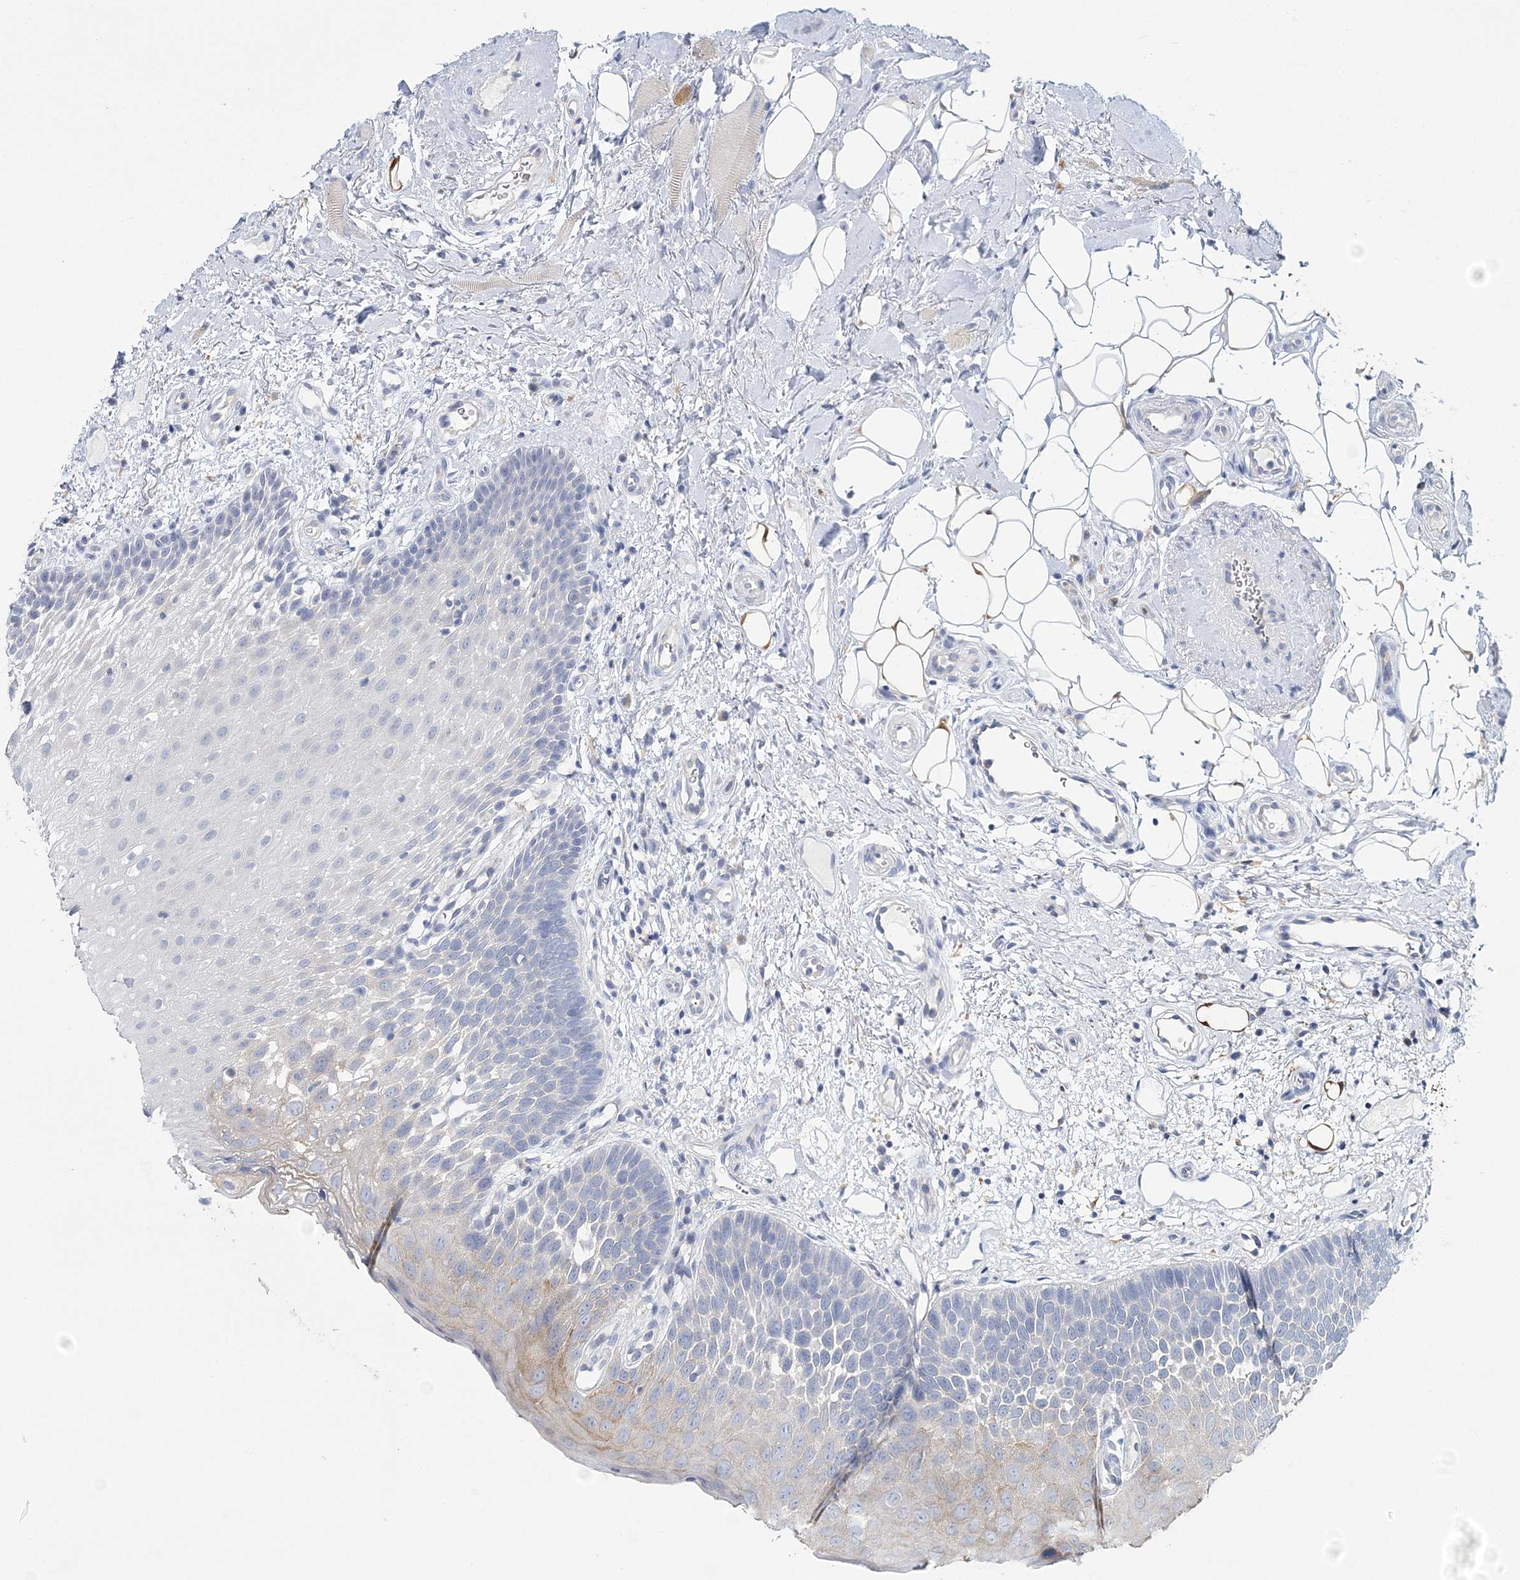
{"staining": {"intensity": "negative", "quantity": "none", "location": "none"}, "tissue": "oral mucosa", "cell_type": "Squamous epithelial cells", "image_type": "normal", "snomed": [{"axis": "morphology", "description": "No evidence of malignacy"}, {"axis": "topography", "description": "Oral tissue"}, {"axis": "topography", "description": "Head-Neck"}], "caption": "Oral mucosa was stained to show a protein in brown. There is no significant staining in squamous epithelial cells. (DAB (3,3'-diaminobenzidine) immunohistochemistry (IHC), high magnification).", "gene": "ATP11B", "patient": {"sex": "male", "age": 68}}